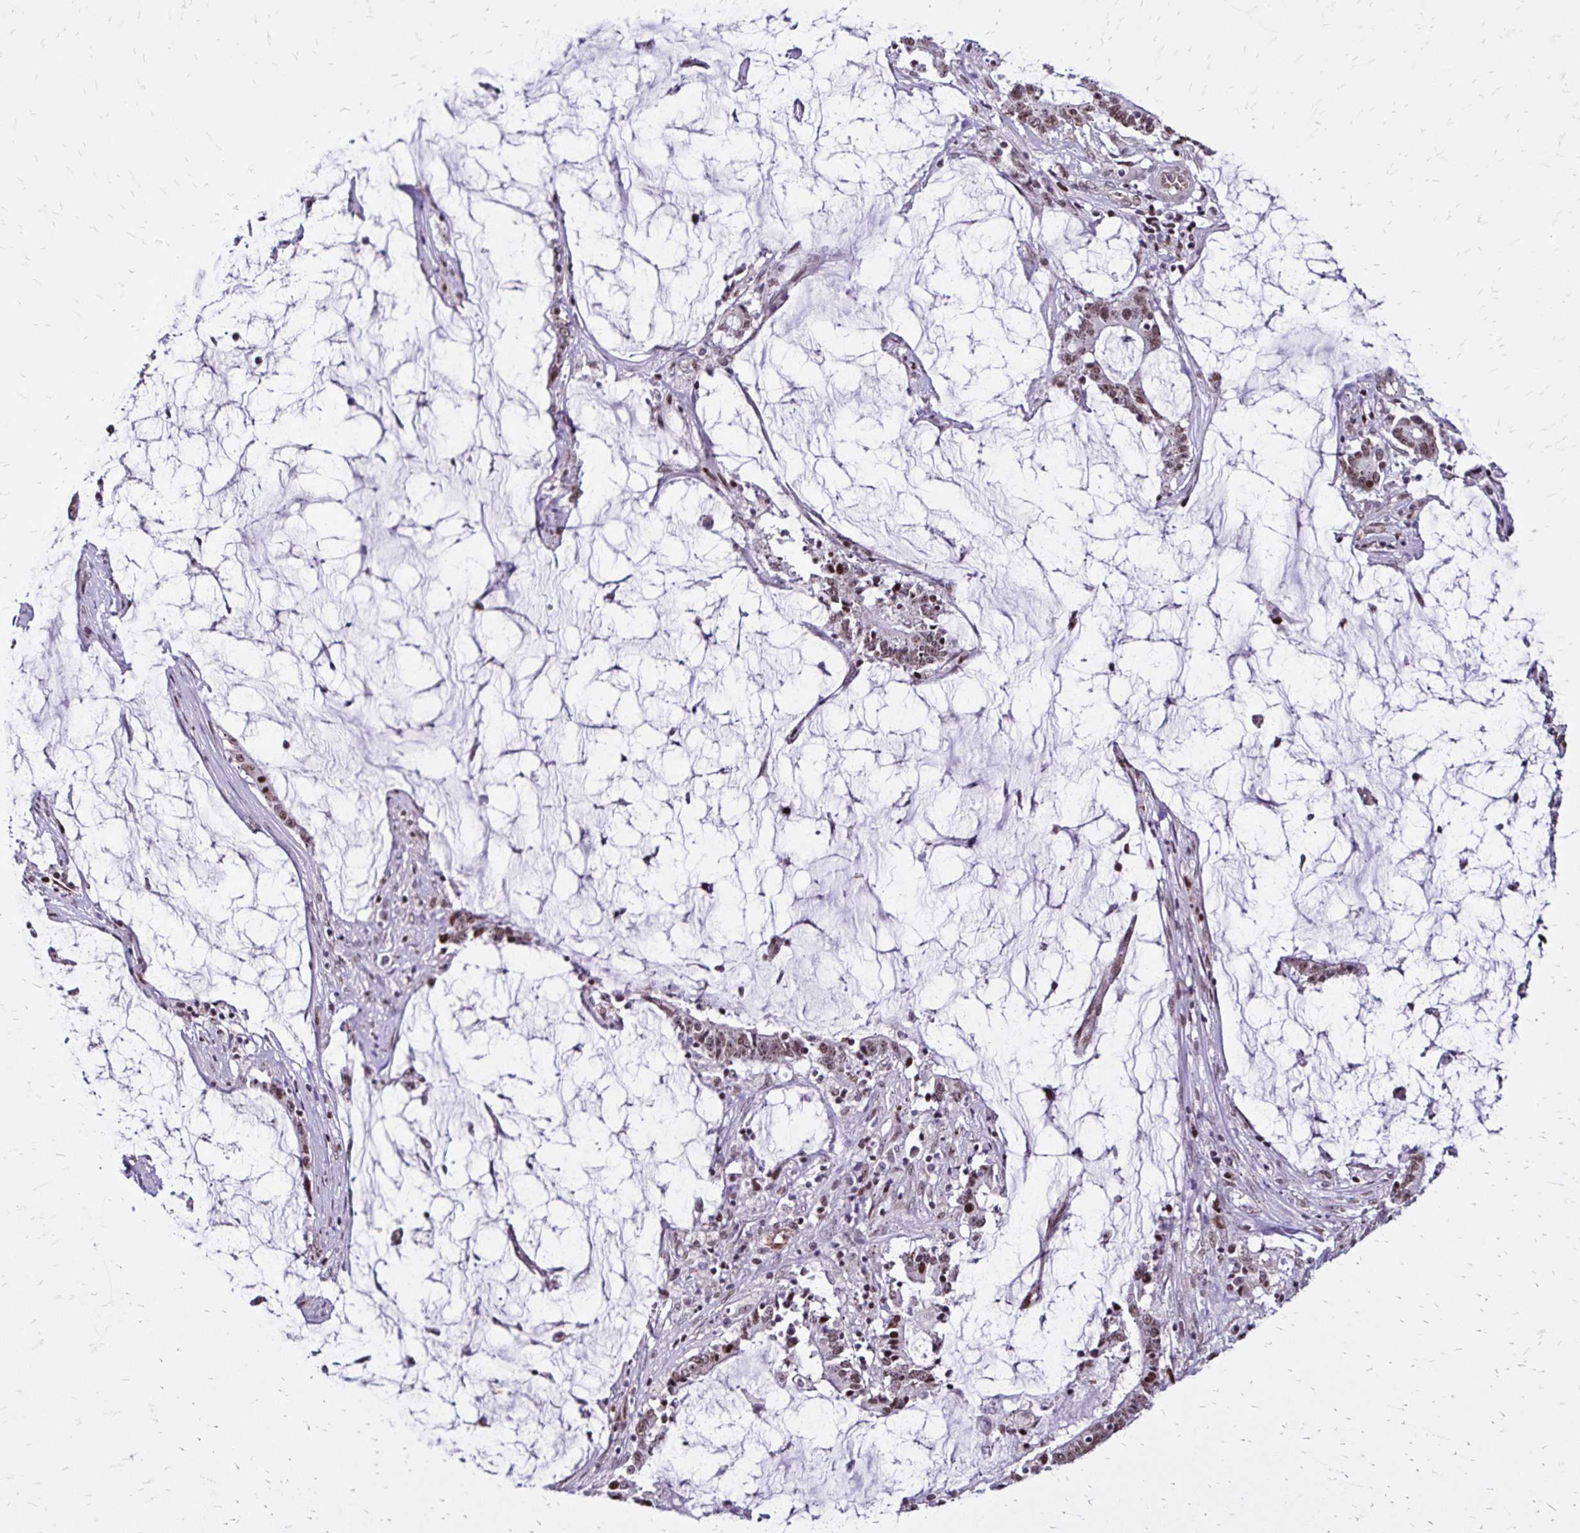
{"staining": {"intensity": "weak", "quantity": "25%-75%", "location": "nuclear"}, "tissue": "stomach cancer", "cell_type": "Tumor cells", "image_type": "cancer", "snomed": [{"axis": "morphology", "description": "Adenocarcinoma, NOS"}, {"axis": "topography", "description": "Stomach, upper"}], "caption": "This histopathology image demonstrates immunohistochemistry (IHC) staining of human stomach adenocarcinoma, with low weak nuclear positivity in about 25%-75% of tumor cells.", "gene": "TOB1", "patient": {"sex": "male", "age": 68}}